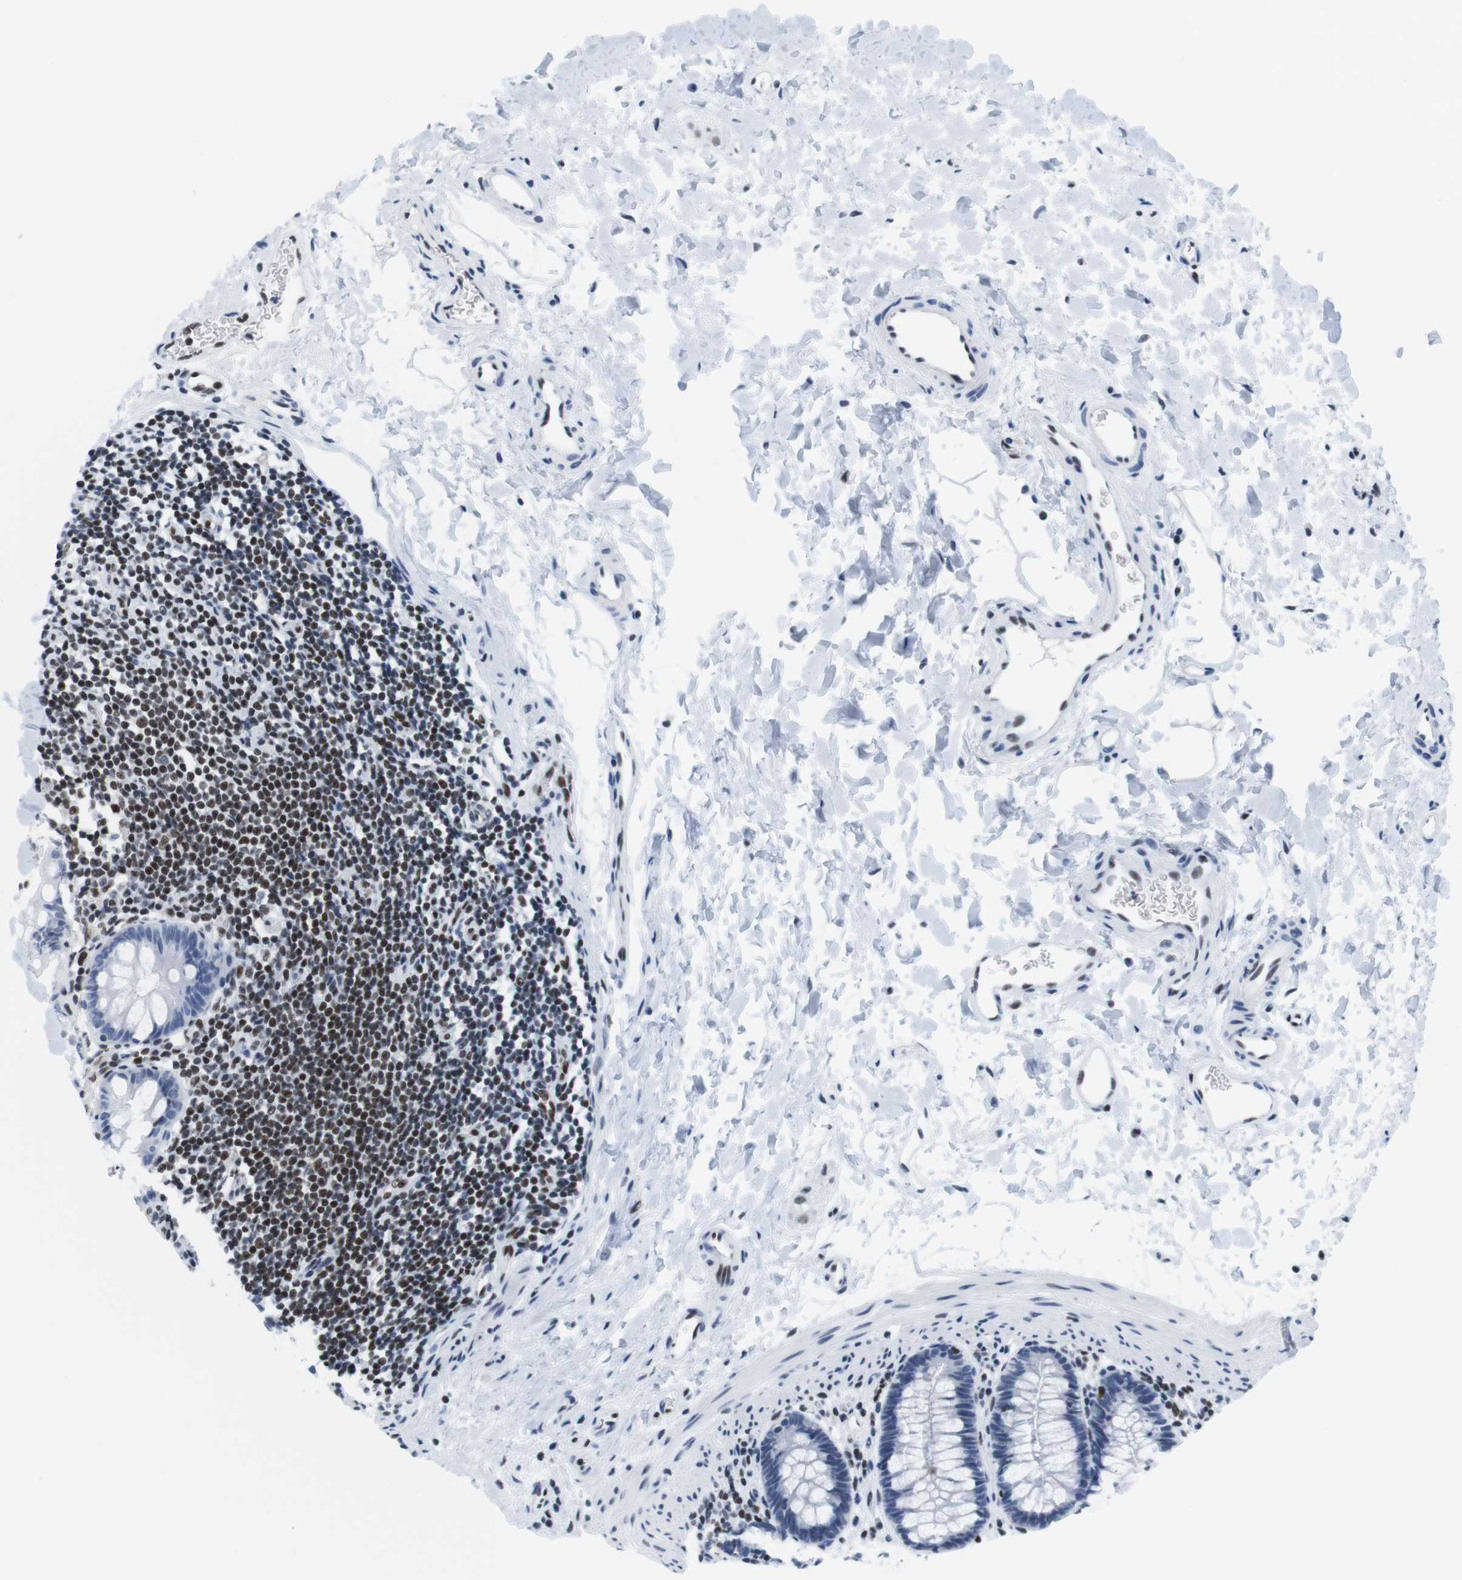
{"staining": {"intensity": "negative", "quantity": "none", "location": "none"}, "tissue": "rectum", "cell_type": "Glandular cells", "image_type": "normal", "snomed": [{"axis": "morphology", "description": "Normal tissue, NOS"}, {"axis": "topography", "description": "Rectum"}], "caption": "This is a micrograph of IHC staining of unremarkable rectum, which shows no positivity in glandular cells.", "gene": "IFI16", "patient": {"sex": "female", "age": 24}}